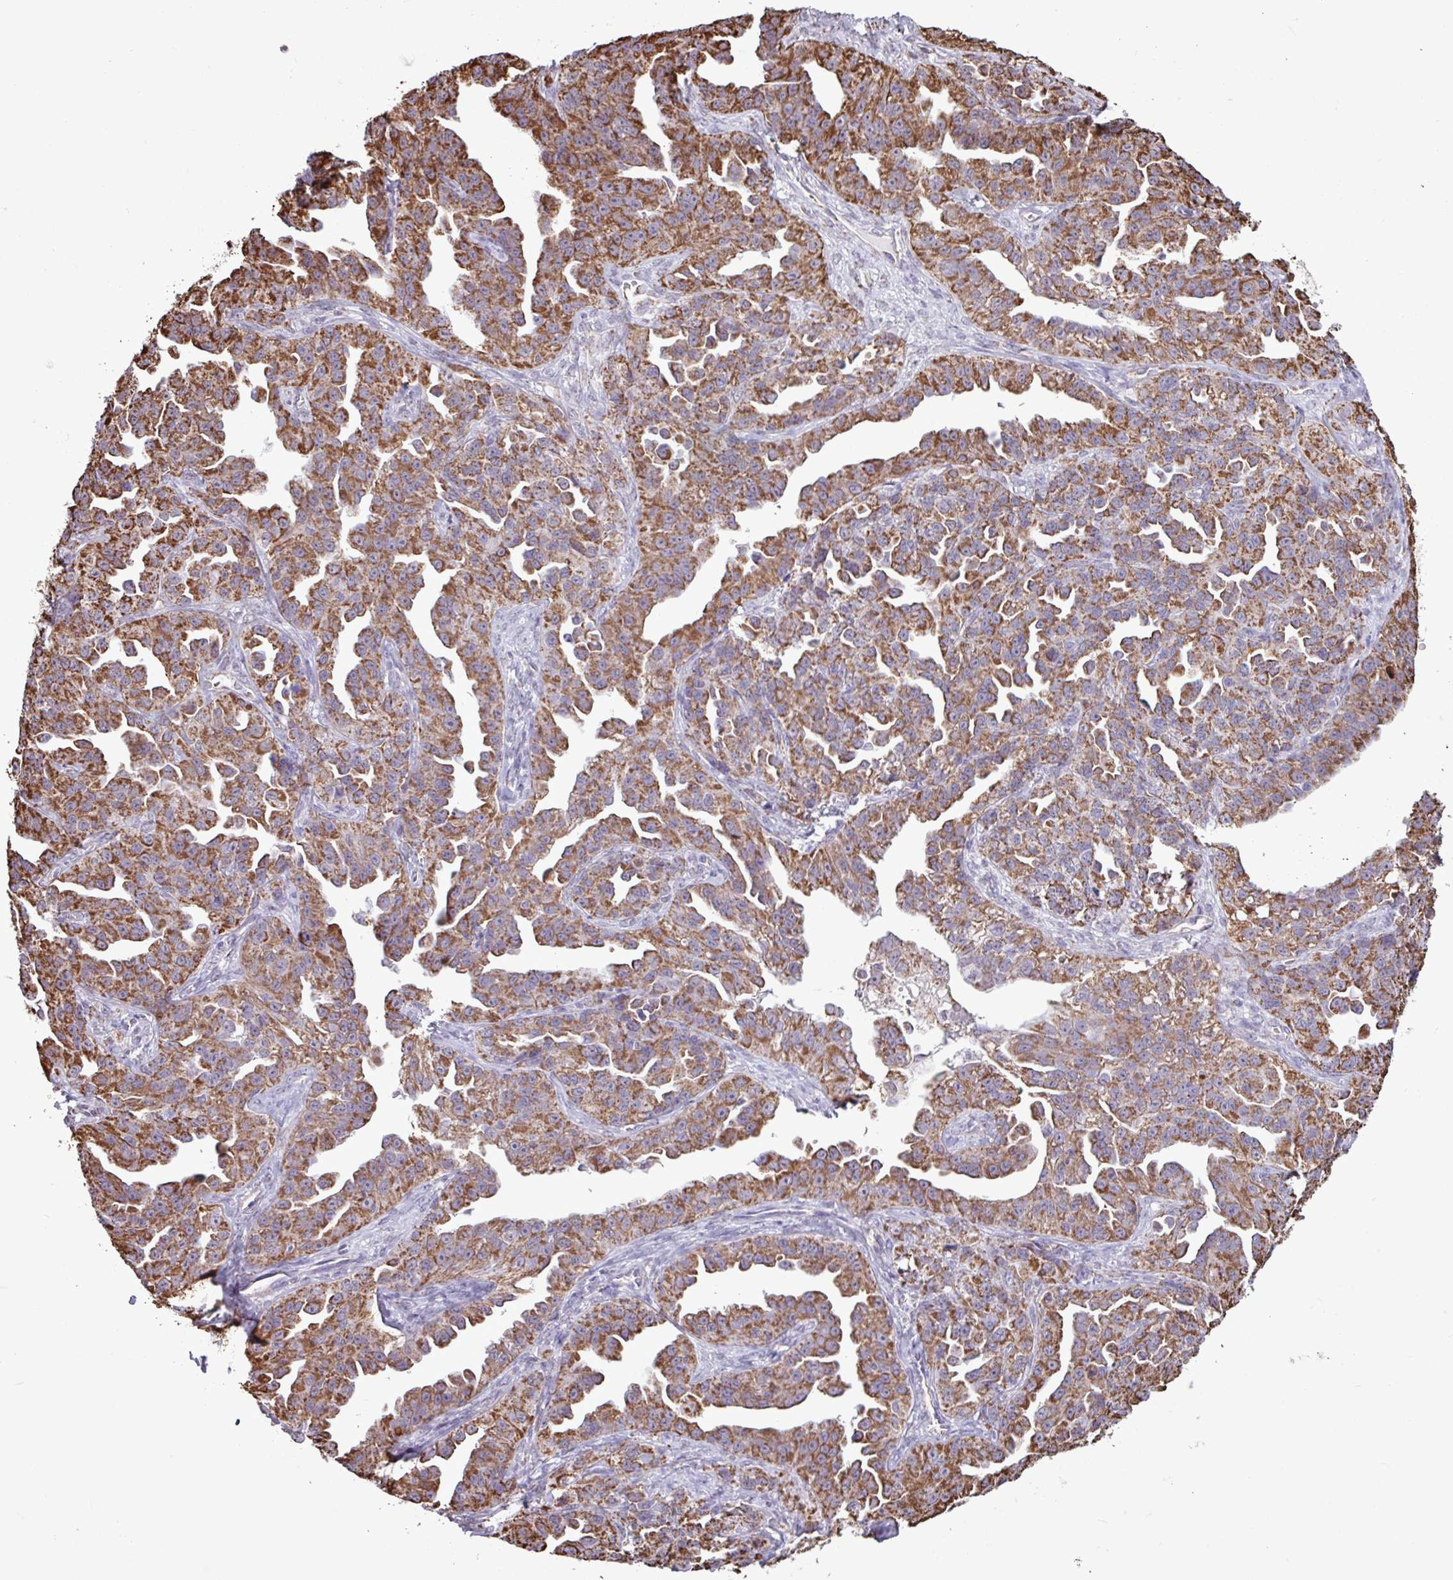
{"staining": {"intensity": "strong", "quantity": ">75%", "location": "cytoplasmic/membranous"}, "tissue": "ovarian cancer", "cell_type": "Tumor cells", "image_type": "cancer", "snomed": [{"axis": "morphology", "description": "Cystadenocarcinoma, serous, NOS"}, {"axis": "topography", "description": "Ovary"}], "caption": "Protein expression analysis of human ovarian cancer reveals strong cytoplasmic/membranous staining in about >75% of tumor cells. (IHC, brightfield microscopy, high magnification).", "gene": "ALG8", "patient": {"sex": "female", "age": 75}}